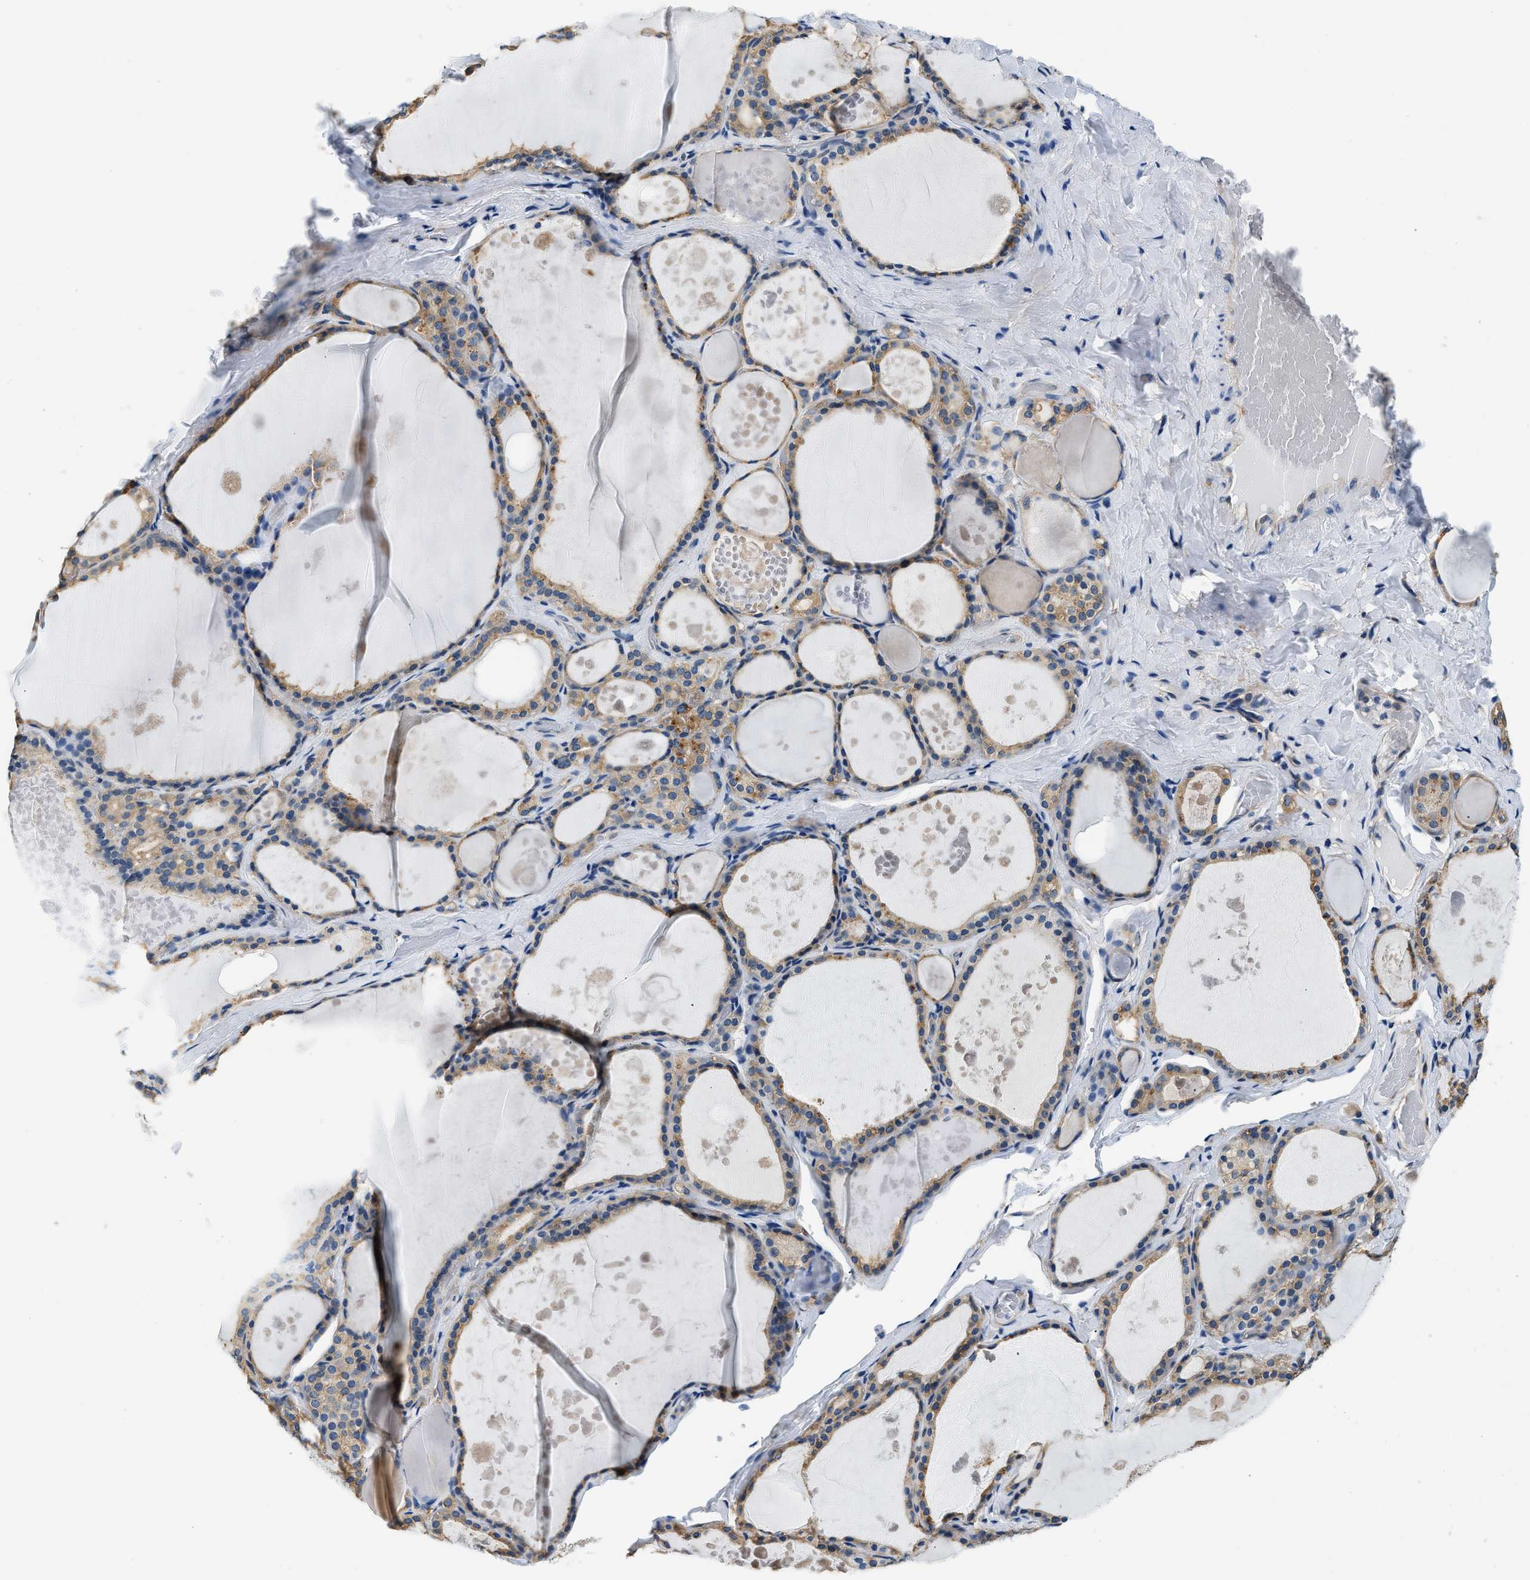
{"staining": {"intensity": "moderate", "quantity": ">75%", "location": "cytoplasmic/membranous"}, "tissue": "thyroid gland", "cell_type": "Glandular cells", "image_type": "normal", "snomed": [{"axis": "morphology", "description": "Normal tissue, NOS"}, {"axis": "topography", "description": "Thyroid gland"}], "caption": "Benign thyroid gland demonstrates moderate cytoplasmic/membranous positivity in about >75% of glandular cells, visualized by immunohistochemistry. (DAB (3,3'-diaminobenzidine) = brown stain, brightfield microscopy at high magnification).", "gene": "PPP2R1B", "patient": {"sex": "male", "age": 56}}